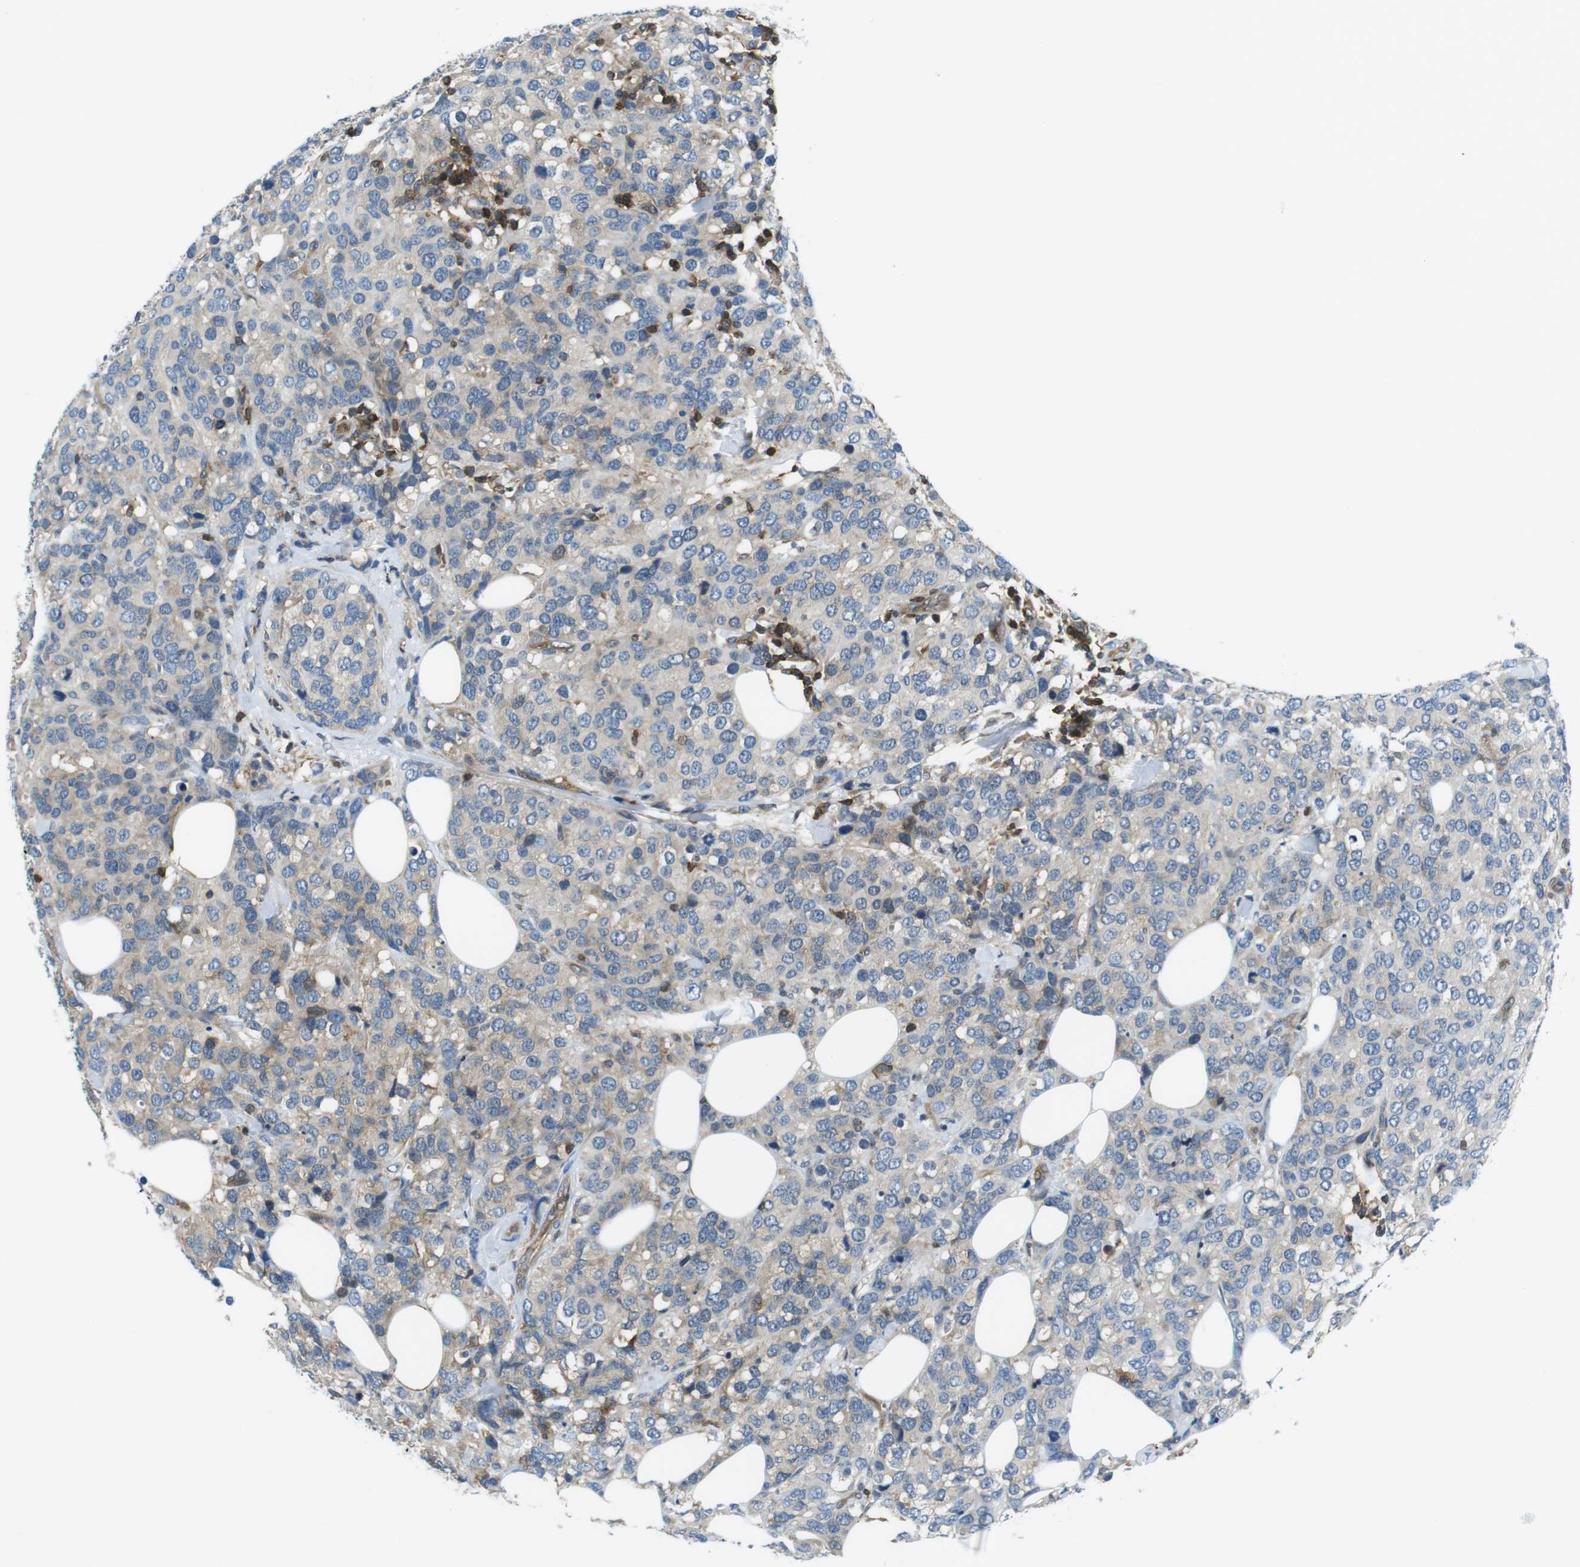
{"staining": {"intensity": "weak", "quantity": ">75%", "location": "cytoplasmic/membranous"}, "tissue": "breast cancer", "cell_type": "Tumor cells", "image_type": "cancer", "snomed": [{"axis": "morphology", "description": "Lobular carcinoma"}, {"axis": "topography", "description": "Breast"}], "caption": "This image exhibits immunohistochemistry (IHC) staining of human breast cancer (lobular carcinoma), with low weak cytoplasmic/membranous positivity in about >75% of tumor cells.", "gene": "TES", "patient": {"sex": "female", "age": 59}}